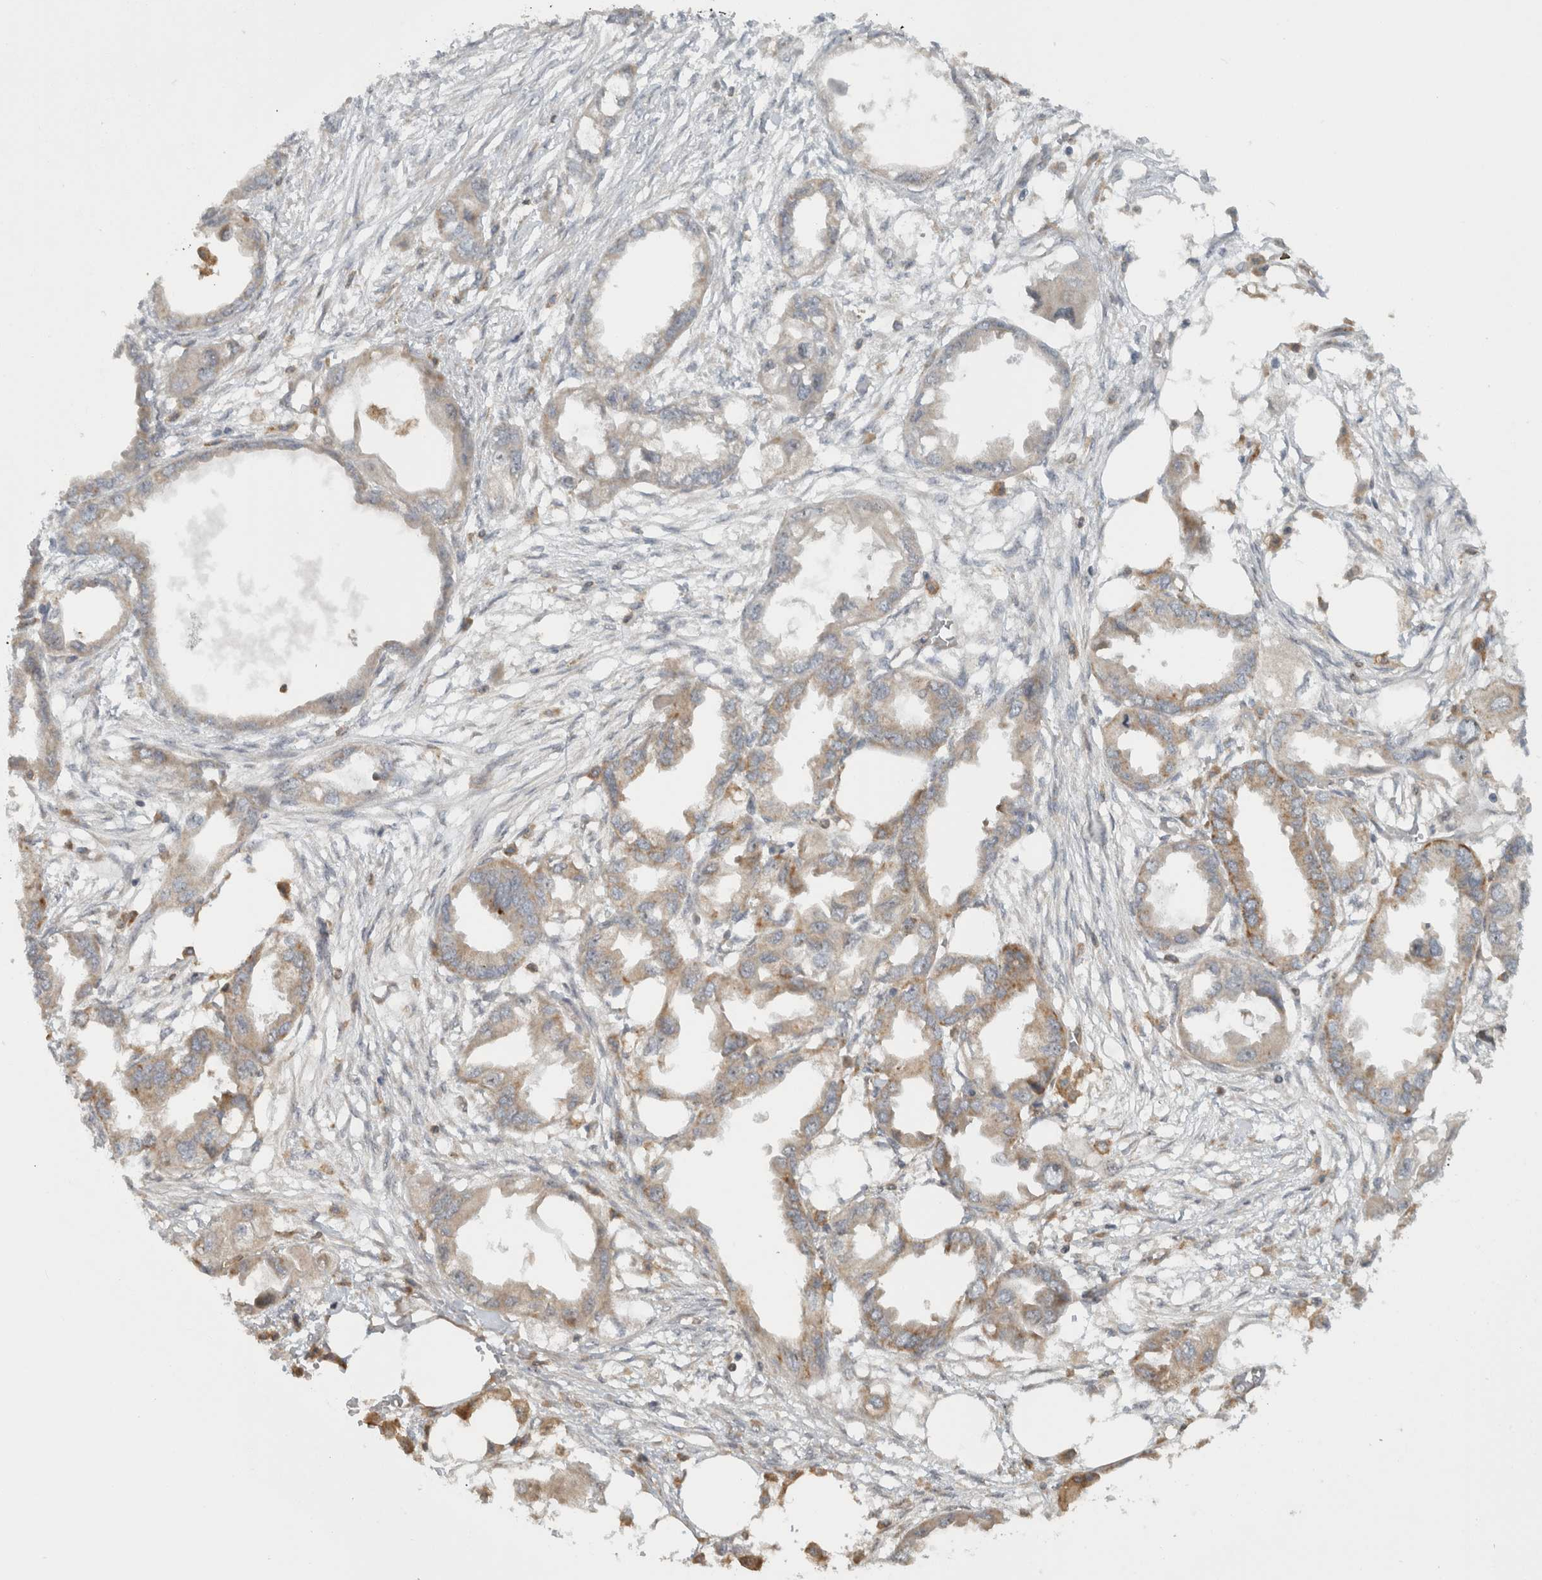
{"staining": {"intensity": "weak", "quantity": ">75%", "location": "cytoplasmic/membranous"}, "tissue": "endometrial cancer", "cell_type": "Tumor cells", "image_type": "cancer", "snomed": [{"axis": "morphology", "description": "Adenocarcinoma, NOS"}, {"axis": "morphology", "description": "Adenocarcinoma, metastatic, NOS"}, {"axis": "topography", "description": "Adipose tissue"}, {"axis": "topography", "description": "Endometrium"}], "caption": "Weak cytoplasmic/membranous protein expression is present in about >75% of tumor cells in endometrial cancer (adenocarcinoma).", "gene": "WASF2", "patient": {"sex": "female", "age": 67}}